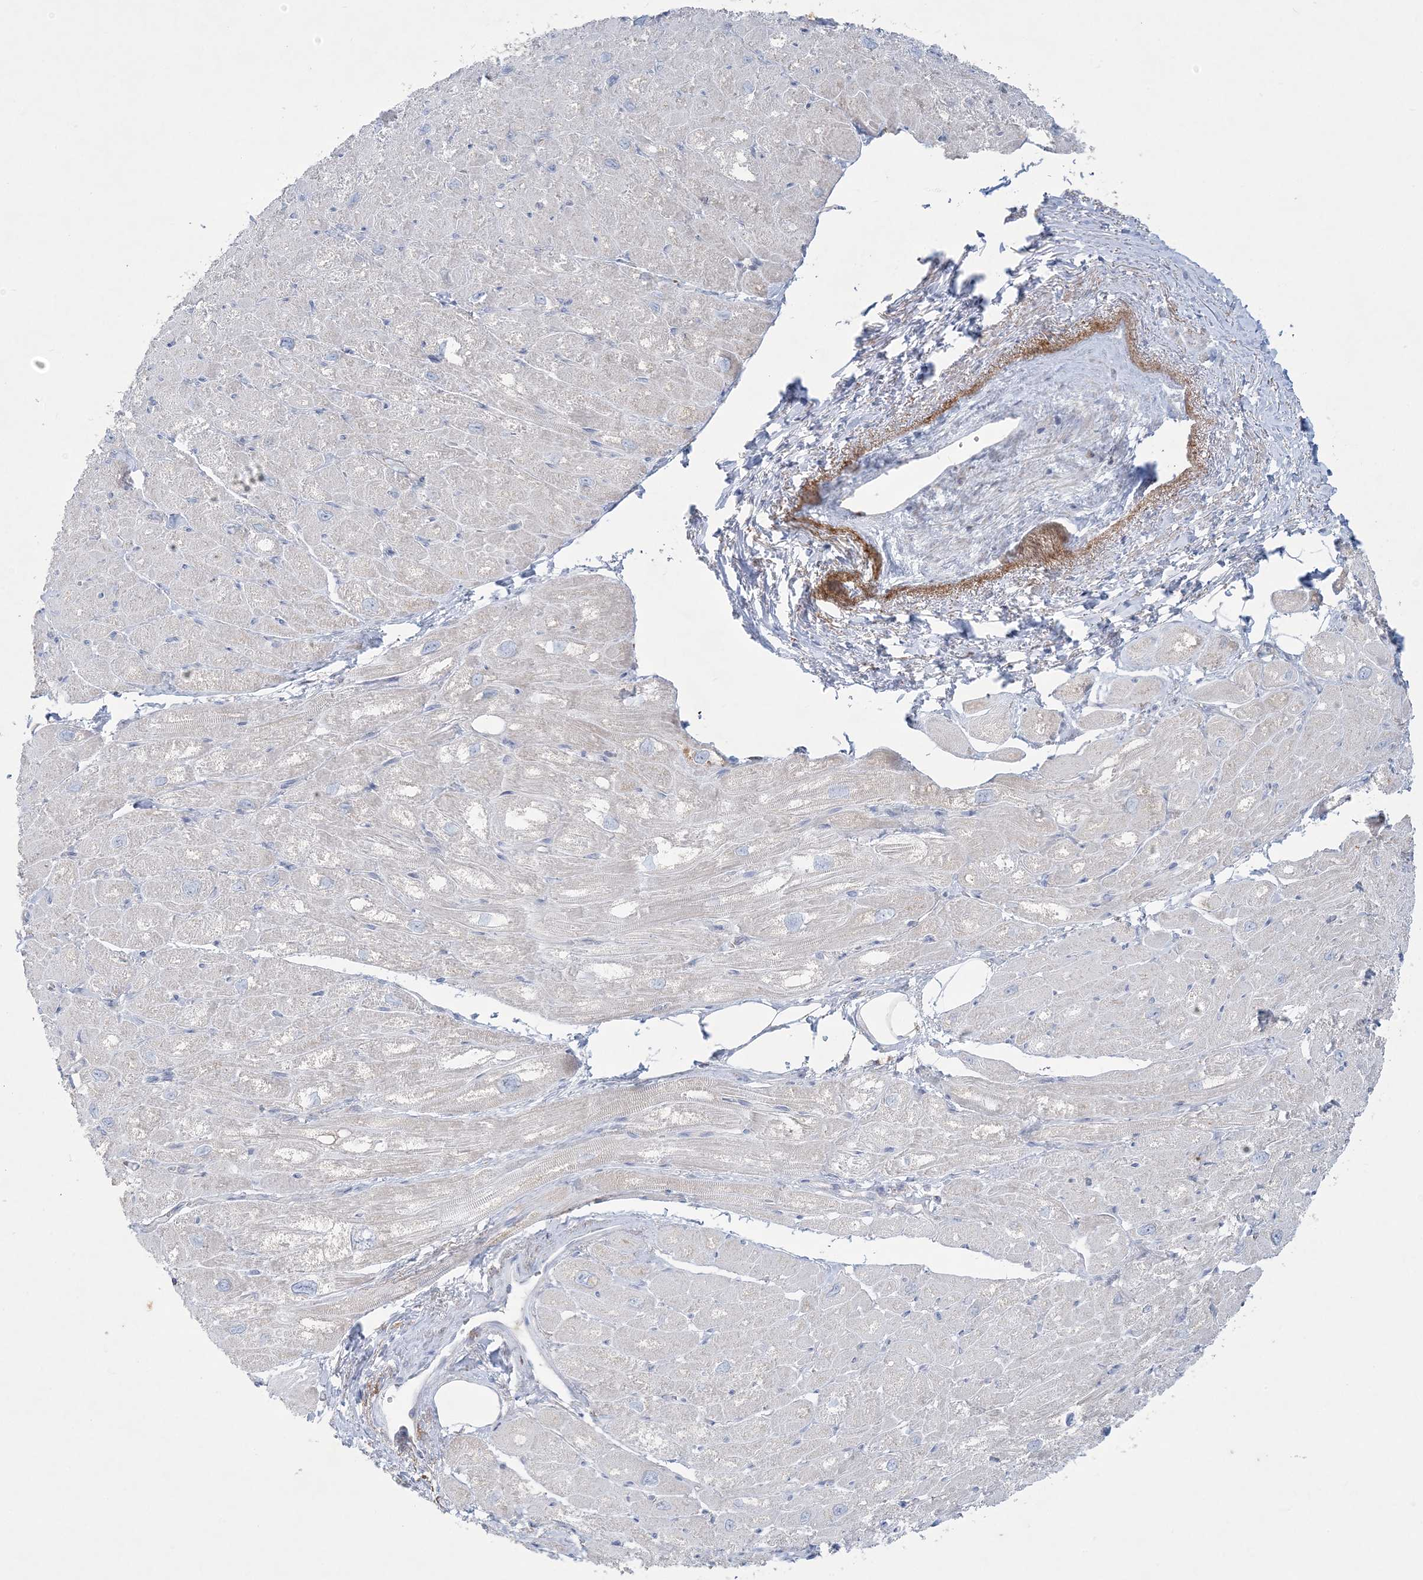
{"staining": {"intensity": "negative", "quantity": "none", "location": "none"}, "tissue": "heart muscle", "cell_type": "Cardiomyocytes", "image_type": "normal", "snomed": [{"axis": "morphology", "description": "Normal tissue, NOS"}, {"axis": "topography", "description": "Heart"}], "caption": "The immunohistochemistry (IHC) image has no significant expression in cardiomyocytes of heart muscle.", "gene": "TBC1D7", "patient": {"sex": "male", "age": 50}}